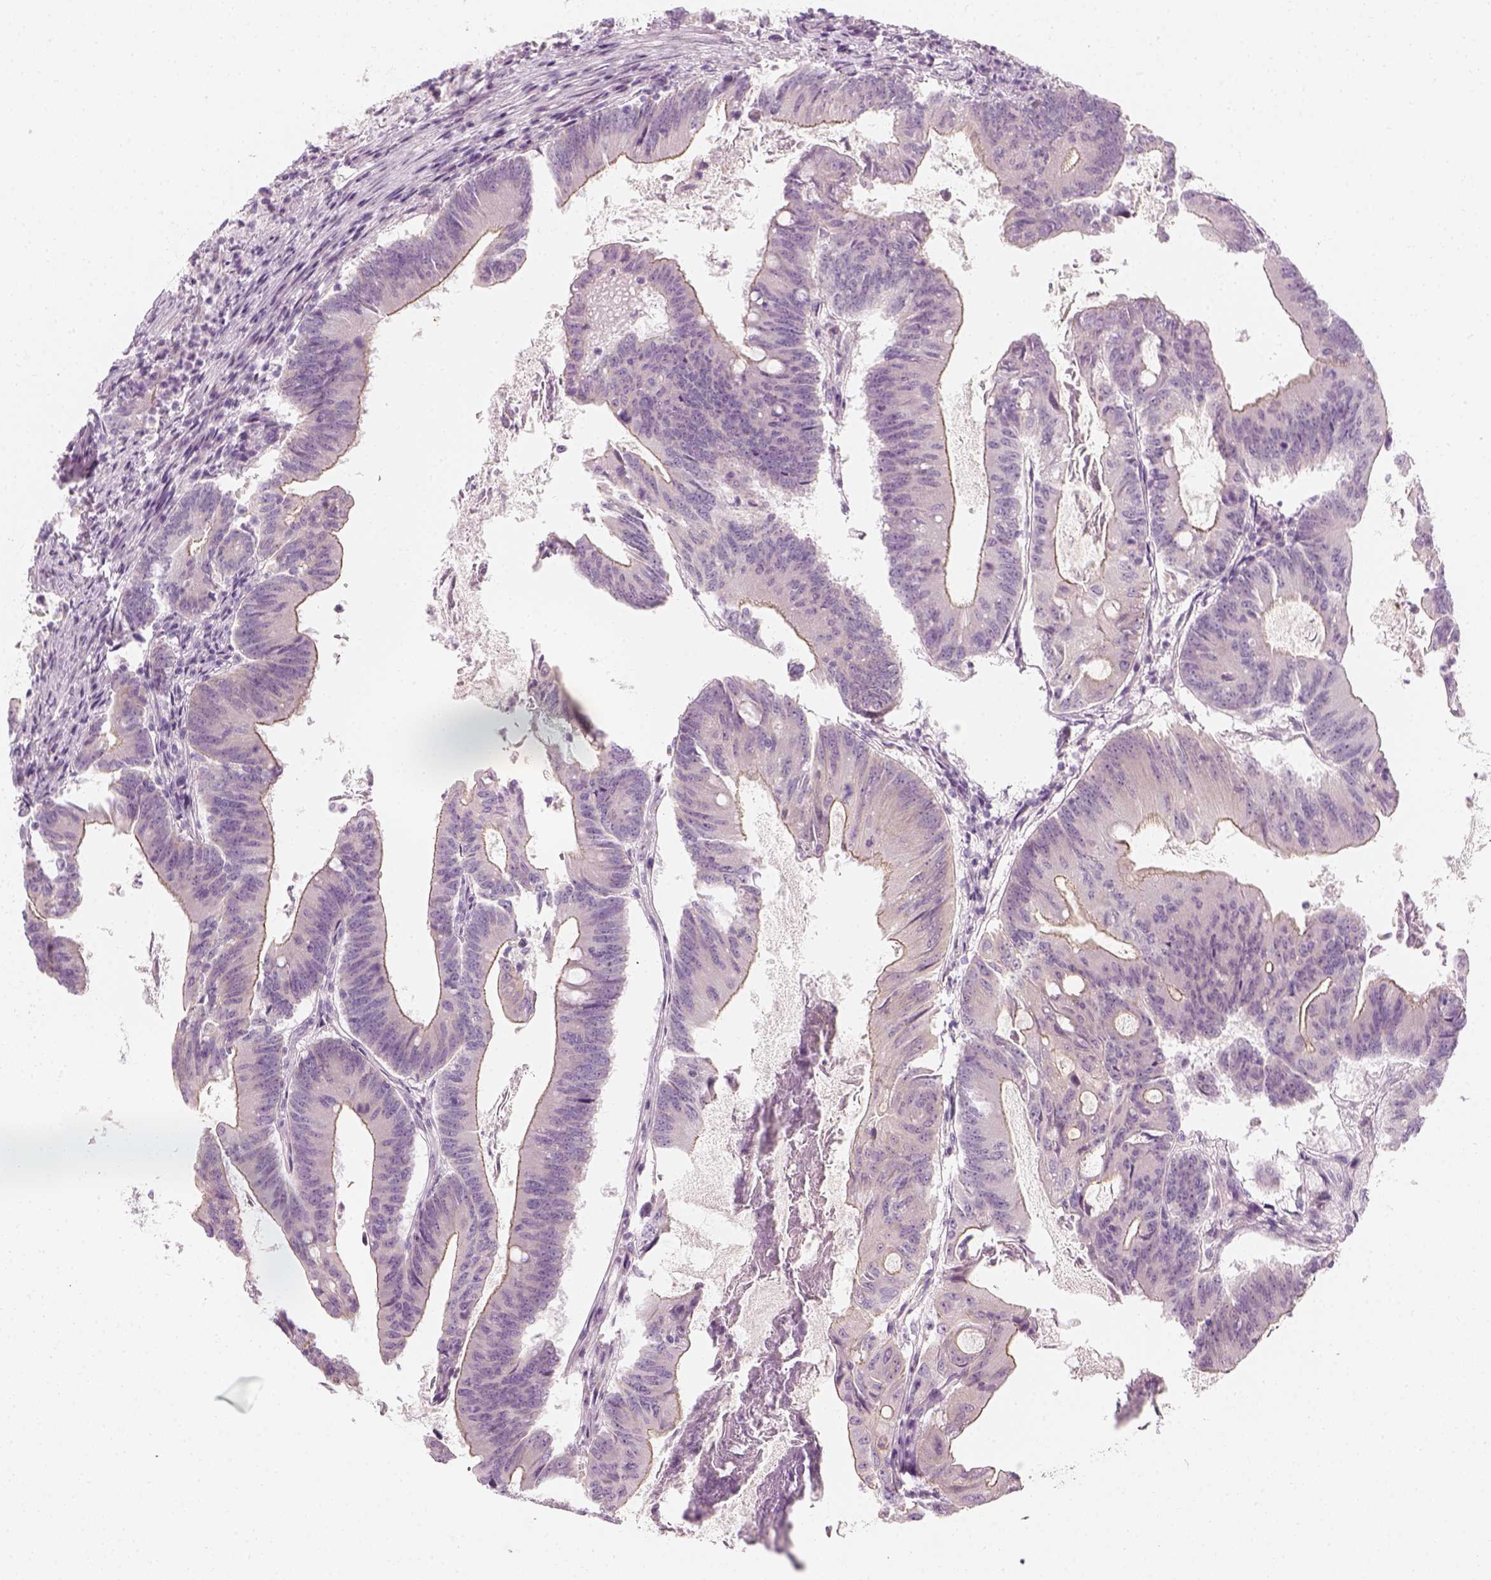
{"staining": {"intensity": "weak", "quantity": "<25%", "location": "cytoplasmic/membranous"}, "tissue": "colorectal cancer", "cell_type": "Tumor cells", "image_type": "cancer", "snomed": [{"axis": "morphology", "description": "Adenocarcinoma, NOS"}, {"axis": "topography", "description": "Colon"}], "caption": "This is an immunohistochemistry micrograph of colorectal cancer. There is no expression in tumor cells.", "gene": "PRAME", "patient": {"sex": "female", "age": 70}}